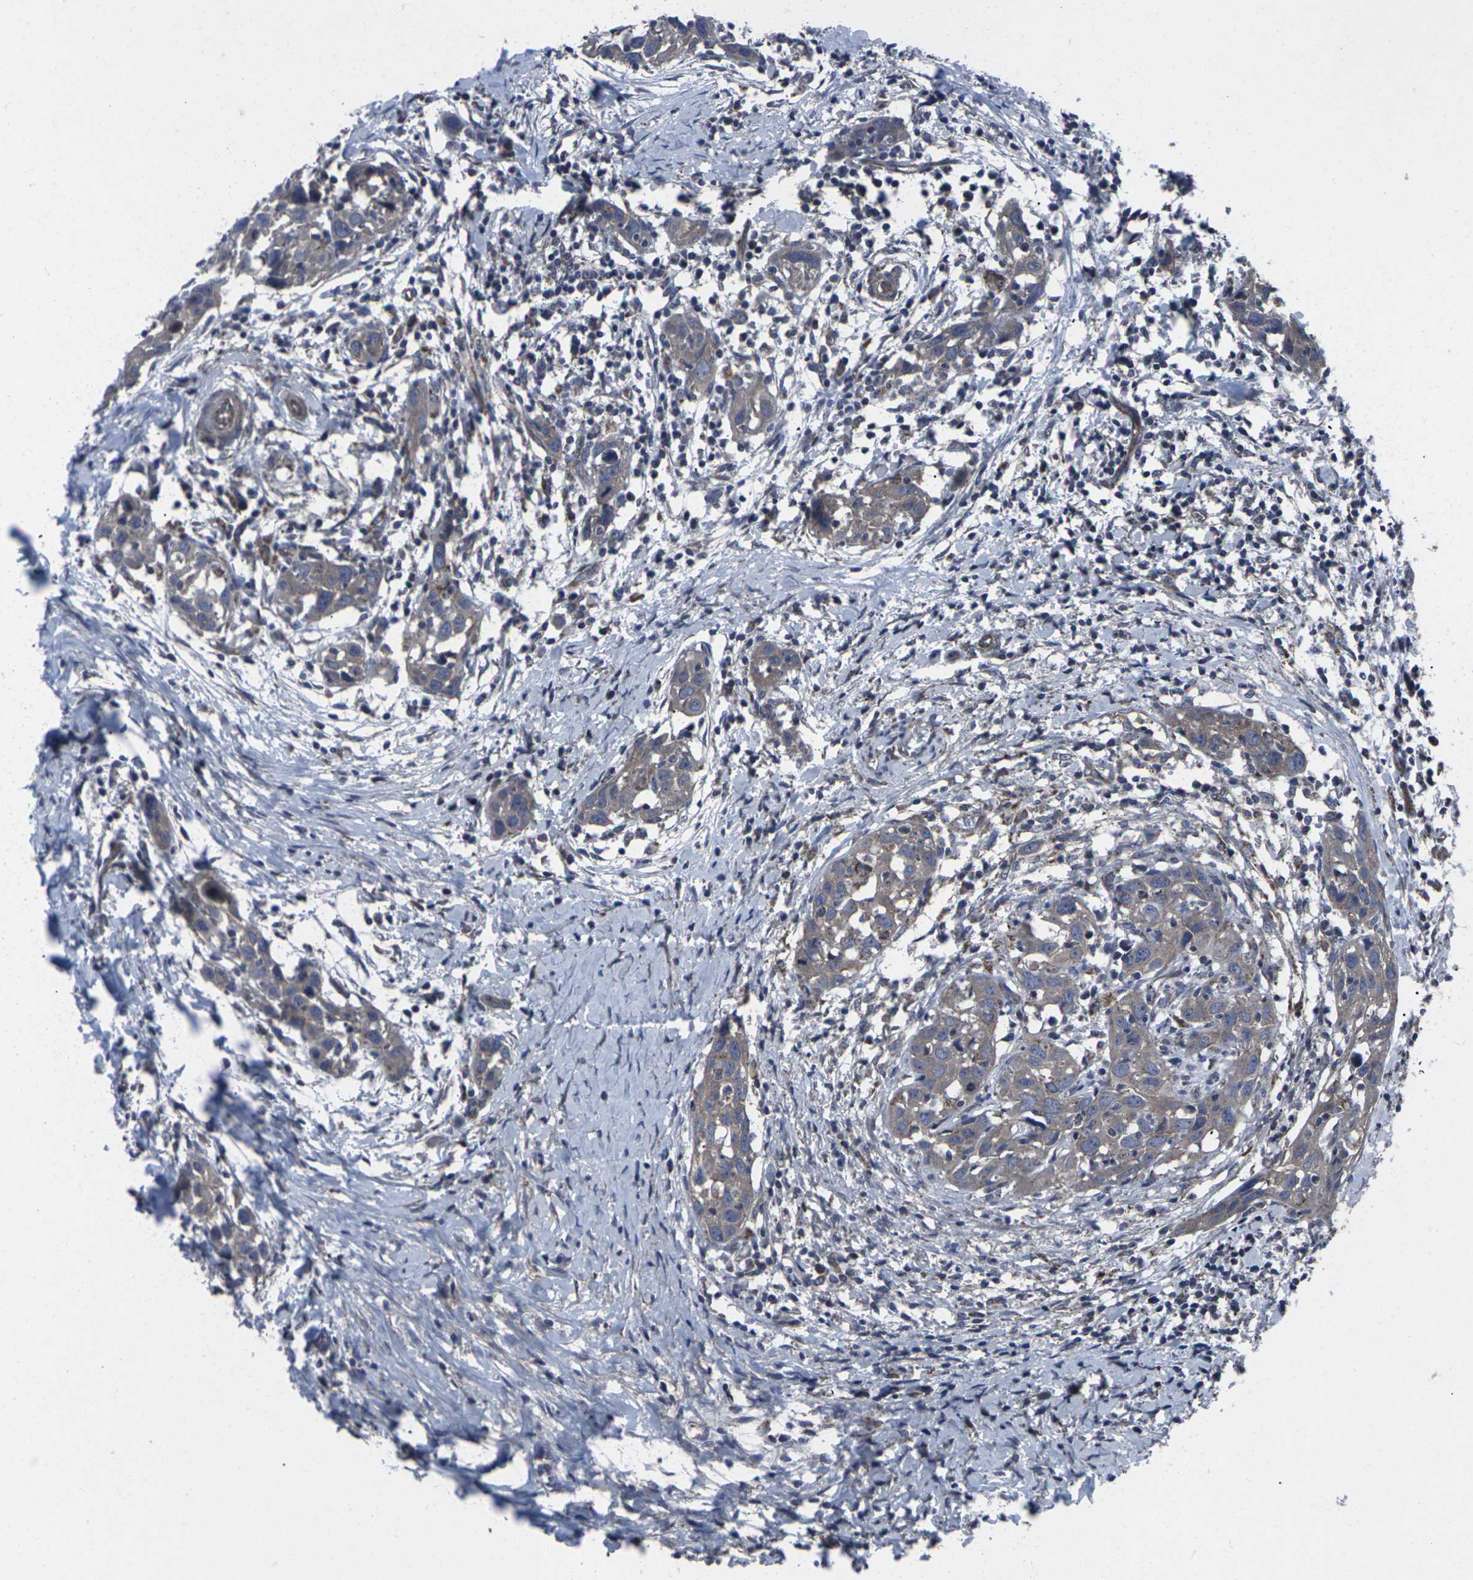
{"staining": {"intensity": "moderate", "quantity": ">75%", "location": "cytoplasmic/membranous"}, "tissue": "head and neck cancer", "cell_type": "Tumor cells", "image_type": "cancer", "snomed": [{"axis": "morphology", "description": "Squamous cell carcinoma, NOS"}, {"axis": "topography", "description": "Oral tissue"}, {"axis": "topography", "description": "Head-Neck"}], "caption": "IHC staining of head and neck squamous cell carcinoma, which reveals medium levels of moderate cytoplasmic/membranous staining in about >75% of tumor cells indicating moderate cytoplasmic/membranous protein staining. The staining was performed using DAB (3,3'-diaminobenzidine) (brown) for protein detection and nuclei were counterstained in hematoxylin (blue).", "gene": "MAPKAPK2", "patient": {"sex": "female", "age": 50}}